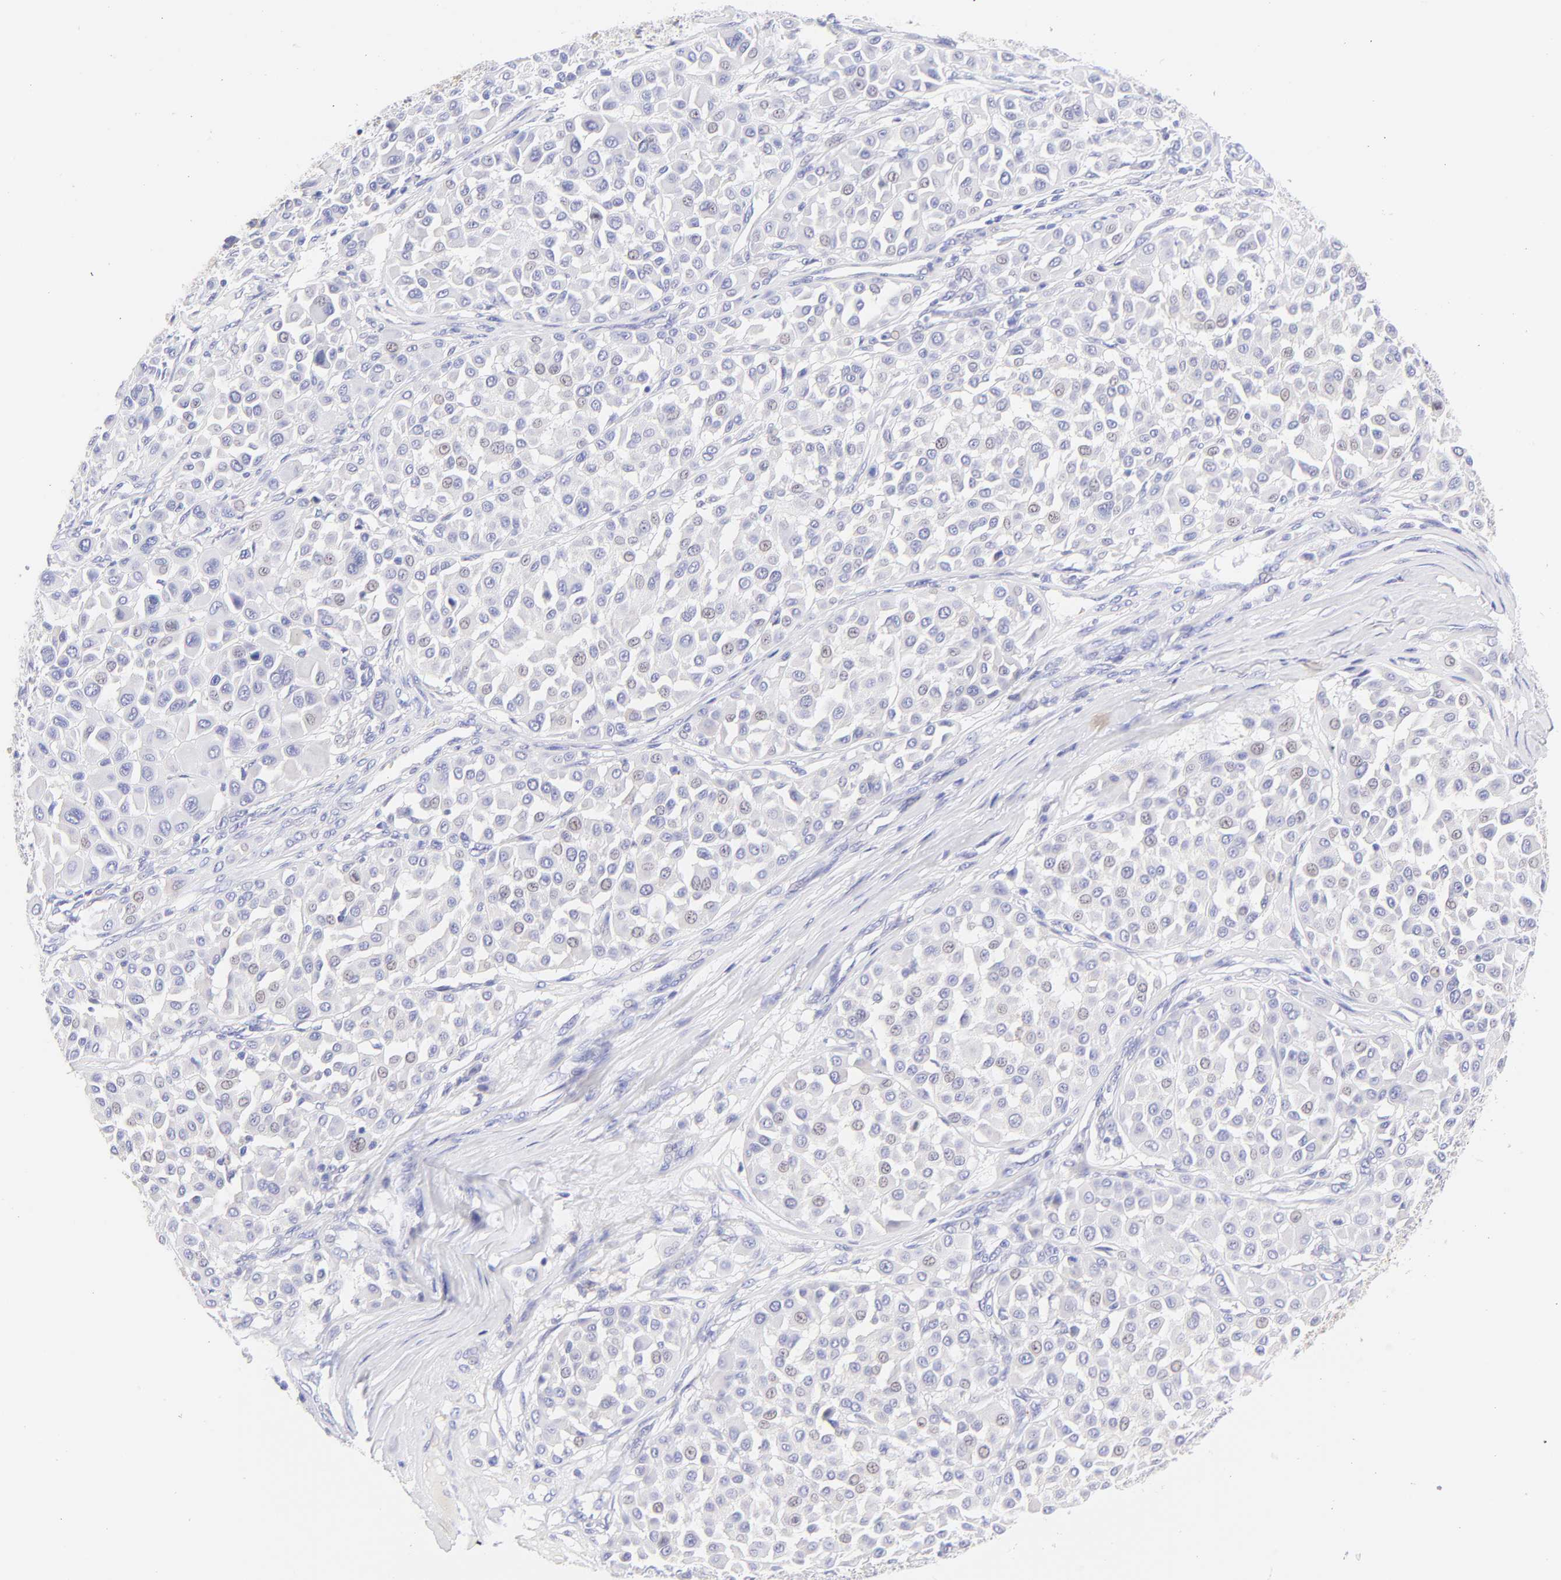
{"staining": {"intensity": "negative", "quantity": "none", "location": "none"}, "tissue": "melanoma", "cell_type": "Tumor cells", "image_type": "cancer", "snomed": [{"axis": "morphology", "description": "Malignant melanoma, Metastatic site"}, {"axis": "topography", "description": "Soft tissue"}], "caption": "Malignant melanoma (metastatic site) stained for a protein using immunohistochemistry (IHC) reveals no positivity tumor cells.", "gene": "FRMPD3", "patient": {"sex": "male", "age": 41}}